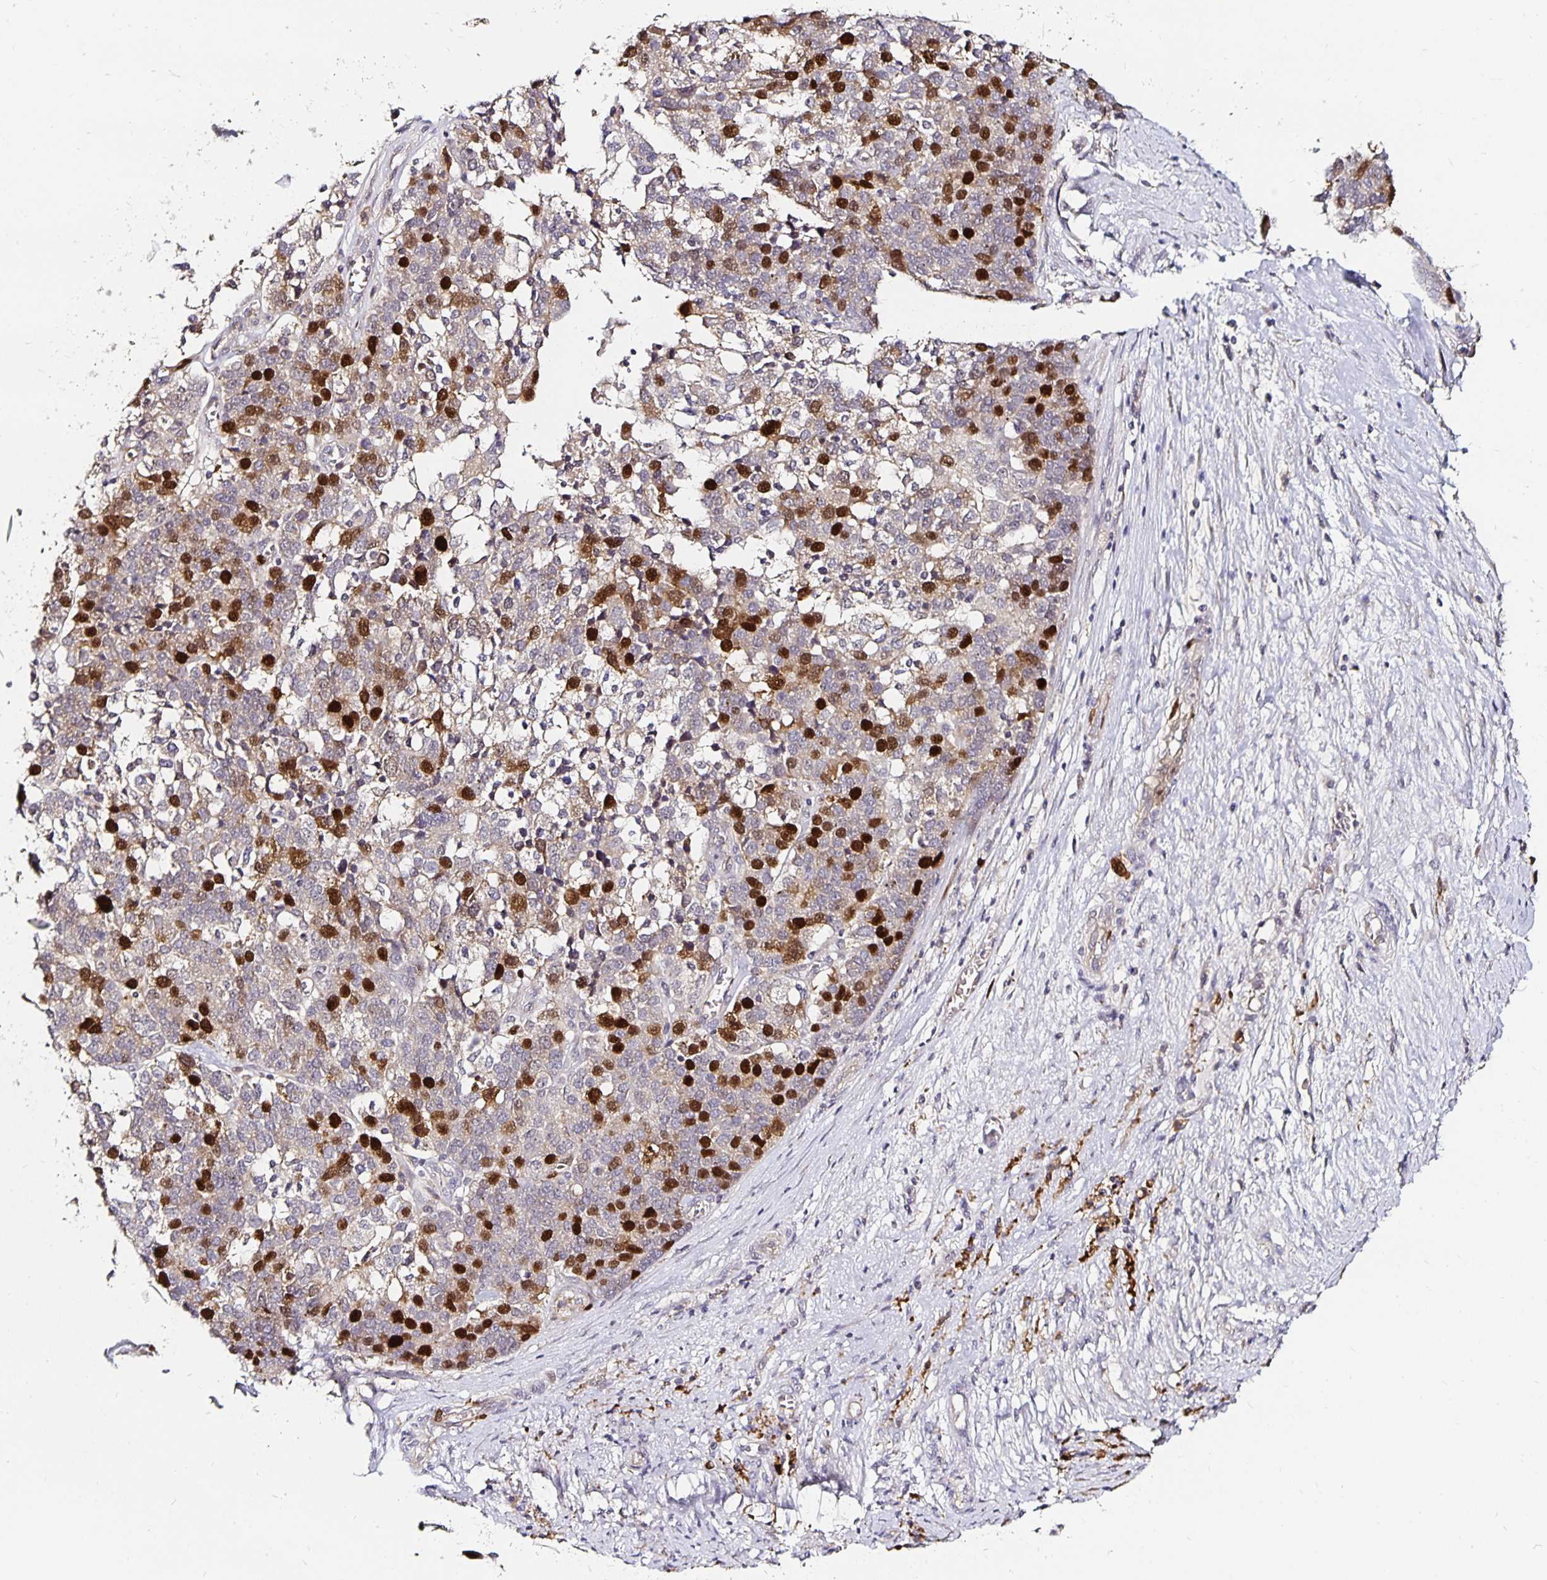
{"staining": {"intensity": "strong", "quantity": "<25%", "location": "nuclear"}, "tissue": "ovarian cancer", "cell_type": "Tumor cells", "image_type": "cancer", "snomed": [{"axis": "morphology", "description": "Cystadenocarcinoma, serous, NOS"}, {"axis": "topography", "description": "Ovary"}], "caption": "Ovarian serous cystadenocarcinoma stained for a protein reveals strong nuclear positivity in tumor cells.", "gene": "ANLN", "patient": {"sex": "female", "age": 44}}